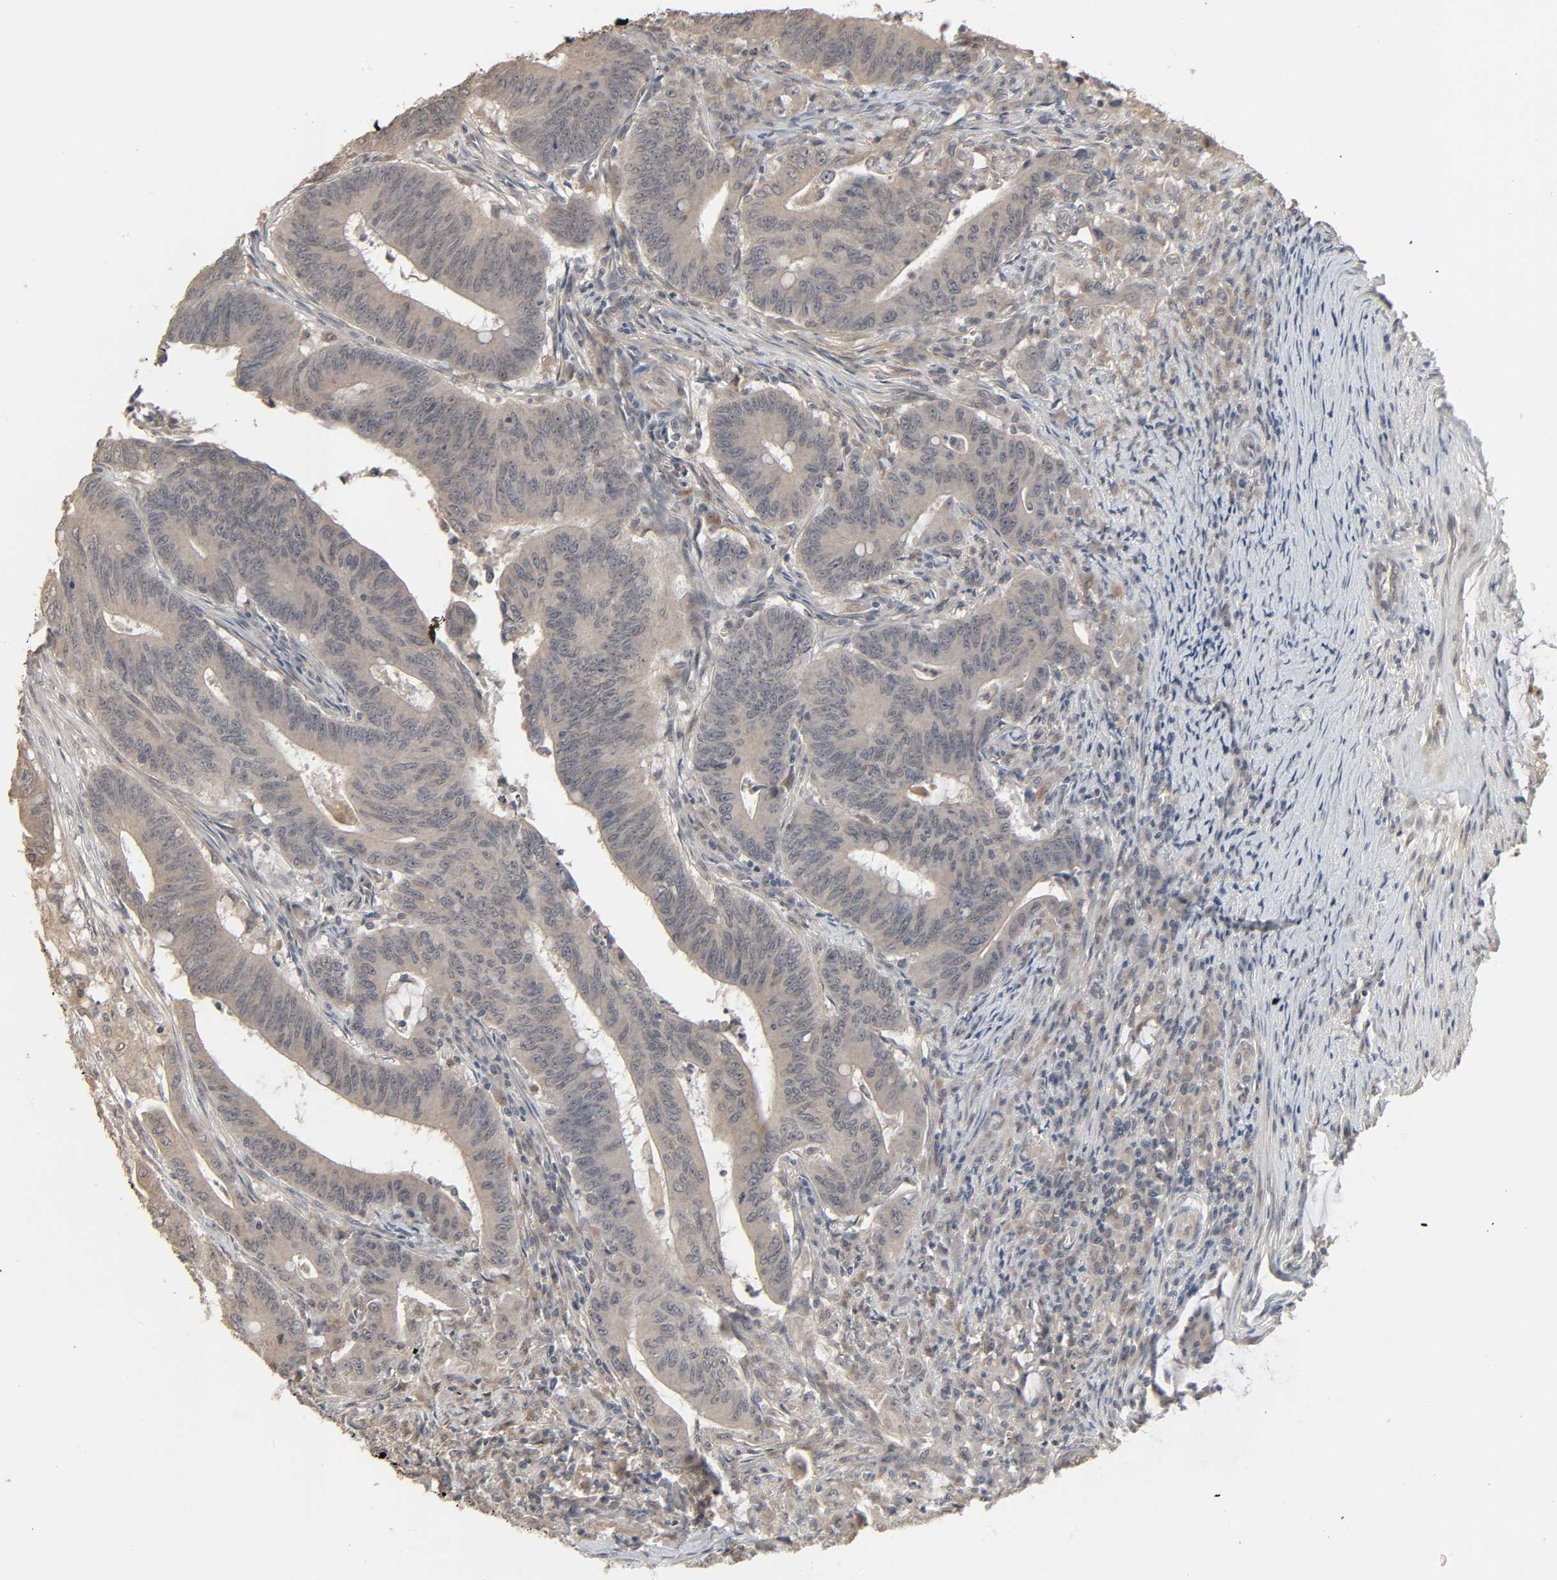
{"staining": {"intensity": "weak", "quantity": ">75%", "location": "cytoplasmic/membranous"}, "tissue": "colorectal cancer", "cell_type": "Tumor cells", "image_type": "cancer", "snomed": [{"axis": "morphology", "description": "Adenocarcinoma, NOS"}, {"axis": "topography", "description": "Colon"}], "caption": "High-magnification brightfield microscopy of adenocarcinoma (colorectal) stained with DAB (brown) and counterstained with hematoxylin (blue). tumor cells exhibit weak cytoplasmic/membranous expression is seen in about>75% of cells. (IHC, brightfield microscopy, high magnification).", "gene": "ZNF222", "patient": {"sex": "male", "age": 45}}